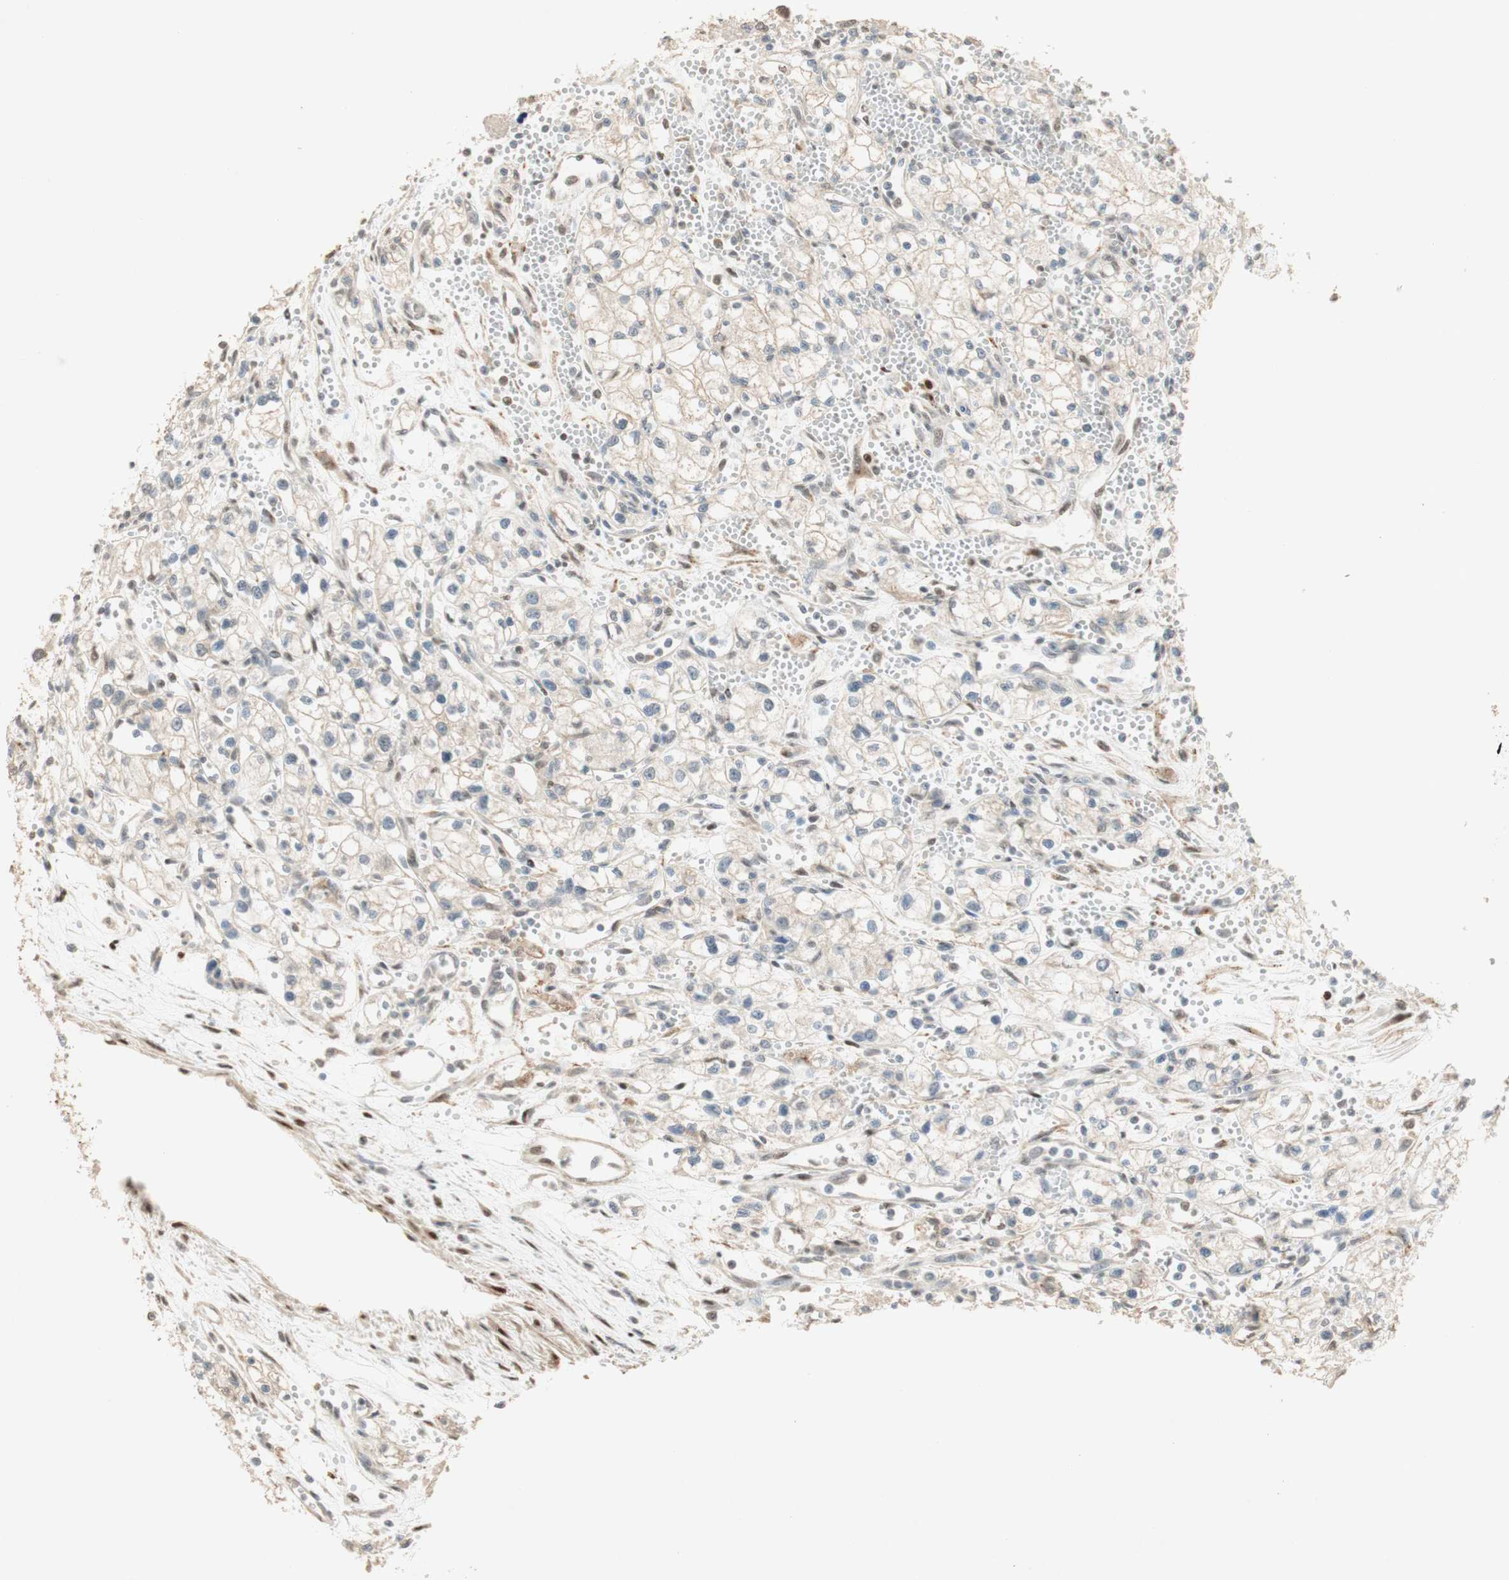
{"staining": {"intensity": "negative", "quantity": "none", "location": "none"}, "tissue": "renal cancer", "cell_type": "Tumor cells", "image_type": "cancer", "snomed": [{"axis": "morphology", "description": "Normal tissue, NOS"}, {"axis": "morphology", "description": "Adenocarcinoma, NOS"}, {"axis": "topography", "description": "Kidney"}], "caption": "Micrograph shows no significant protein positivity in tumor cells of renal cancer. The staining is performed using DAB (3,3'-diaminobenzidine) brown chromogen with nuclei counter-stained in using hematoxylin.", "gene": "FOXP1", "patient": {"sex": "male", "age": 59}}